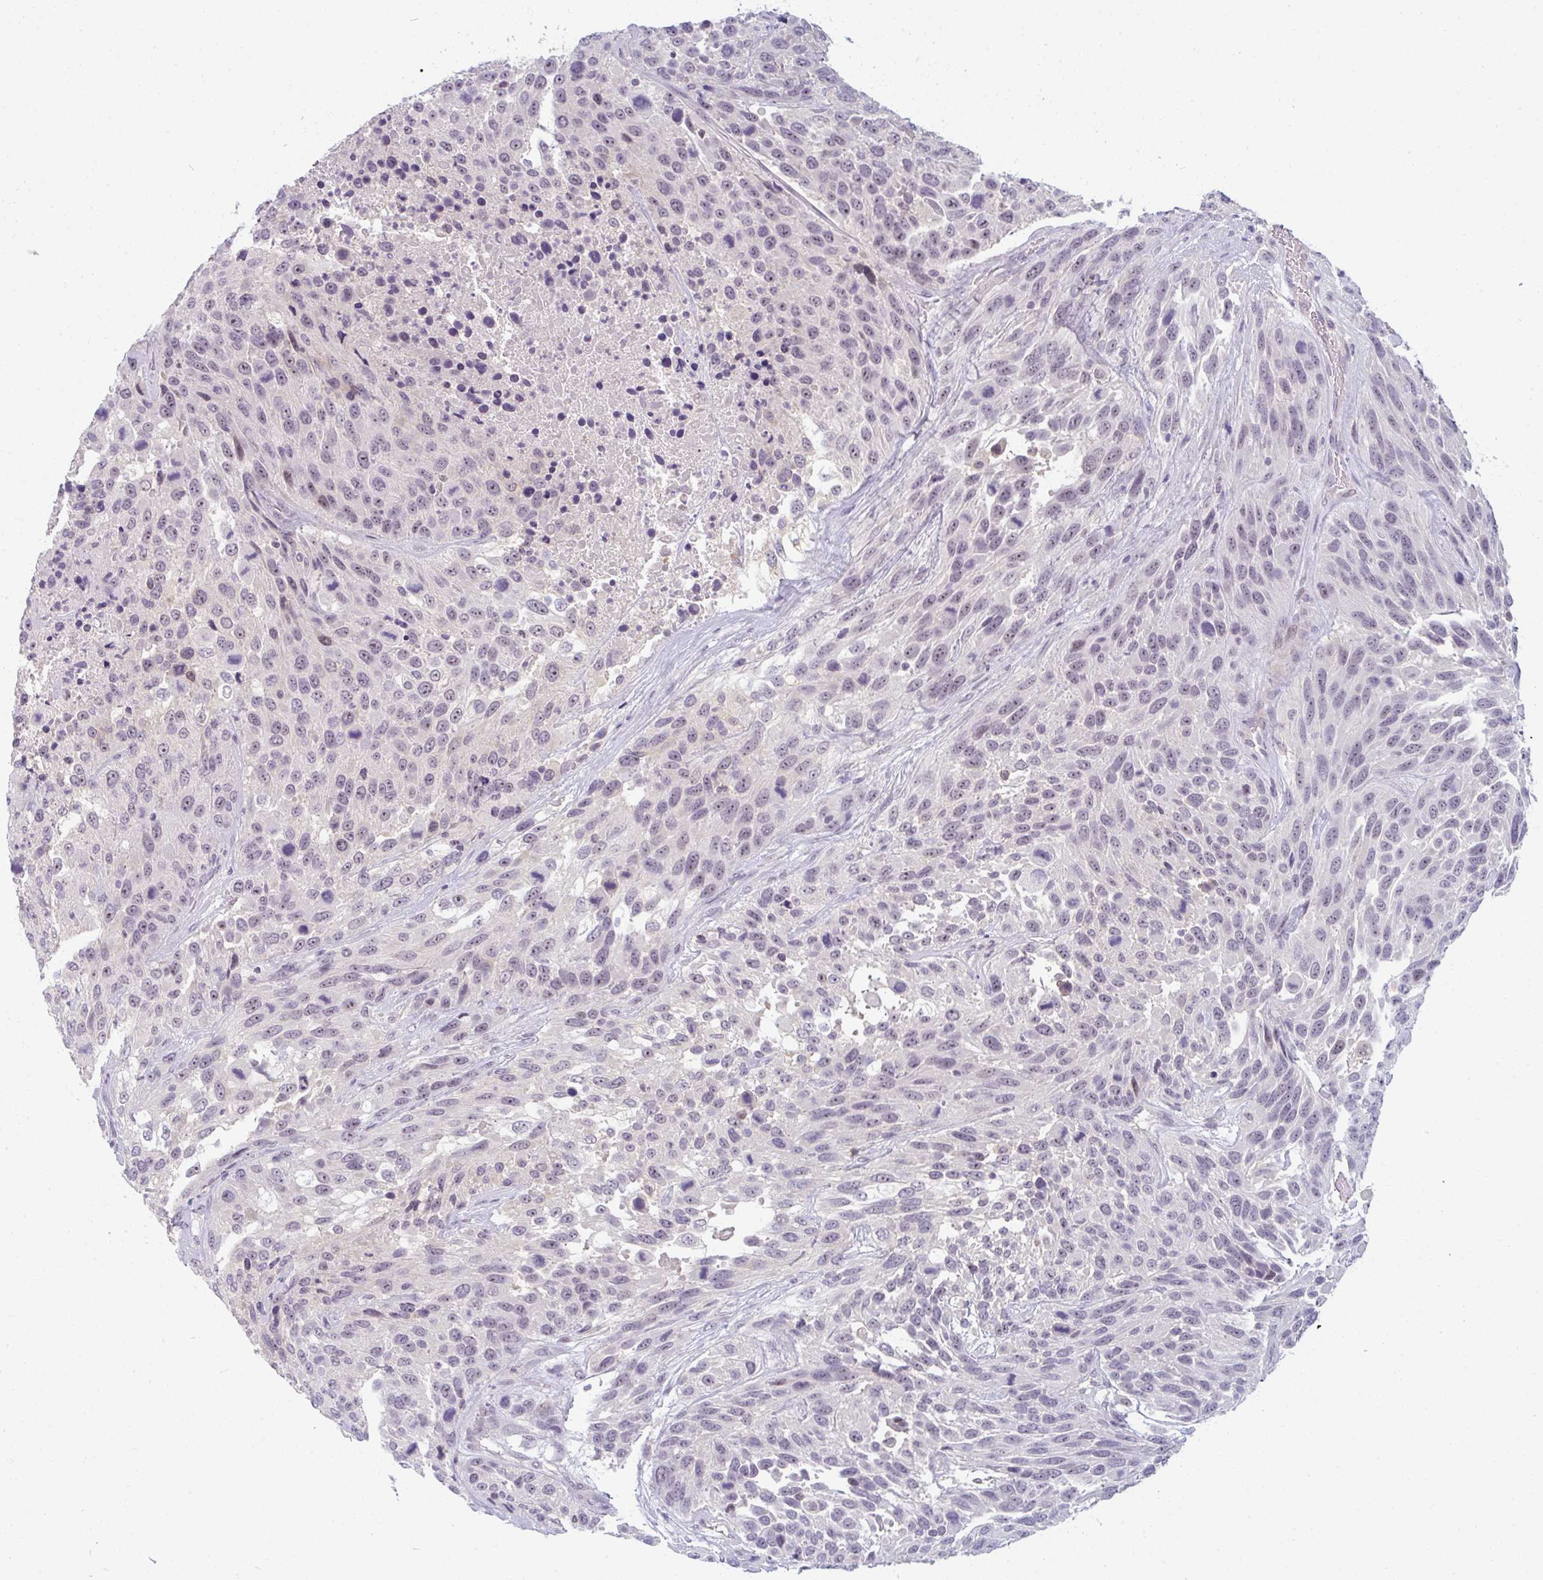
{"staining": {"intensity": "weak", "quantity": "25%-75%", "location": "nuclear"}, "tissue": "urothelial cancer", "cell_type": "Tumor cells", "image_type": "cancer", "snomed": [{"axis": "morphology", "description": "Urothelial carcinoma, High grade"}, {"axis": "topography", "description": "Urinary bladder"}], "caption": "Immunohistochemistry (IHC) image of neoplastic tissue: urothelial cancer stained using immunohistochemistry displays low levels of weak protein expression localized specifically in the nuclear of tumor cells, appearing as a nuclear brown color.", "gene": "PPFIA4", "patient": {"sex": "female", "age": 70}}